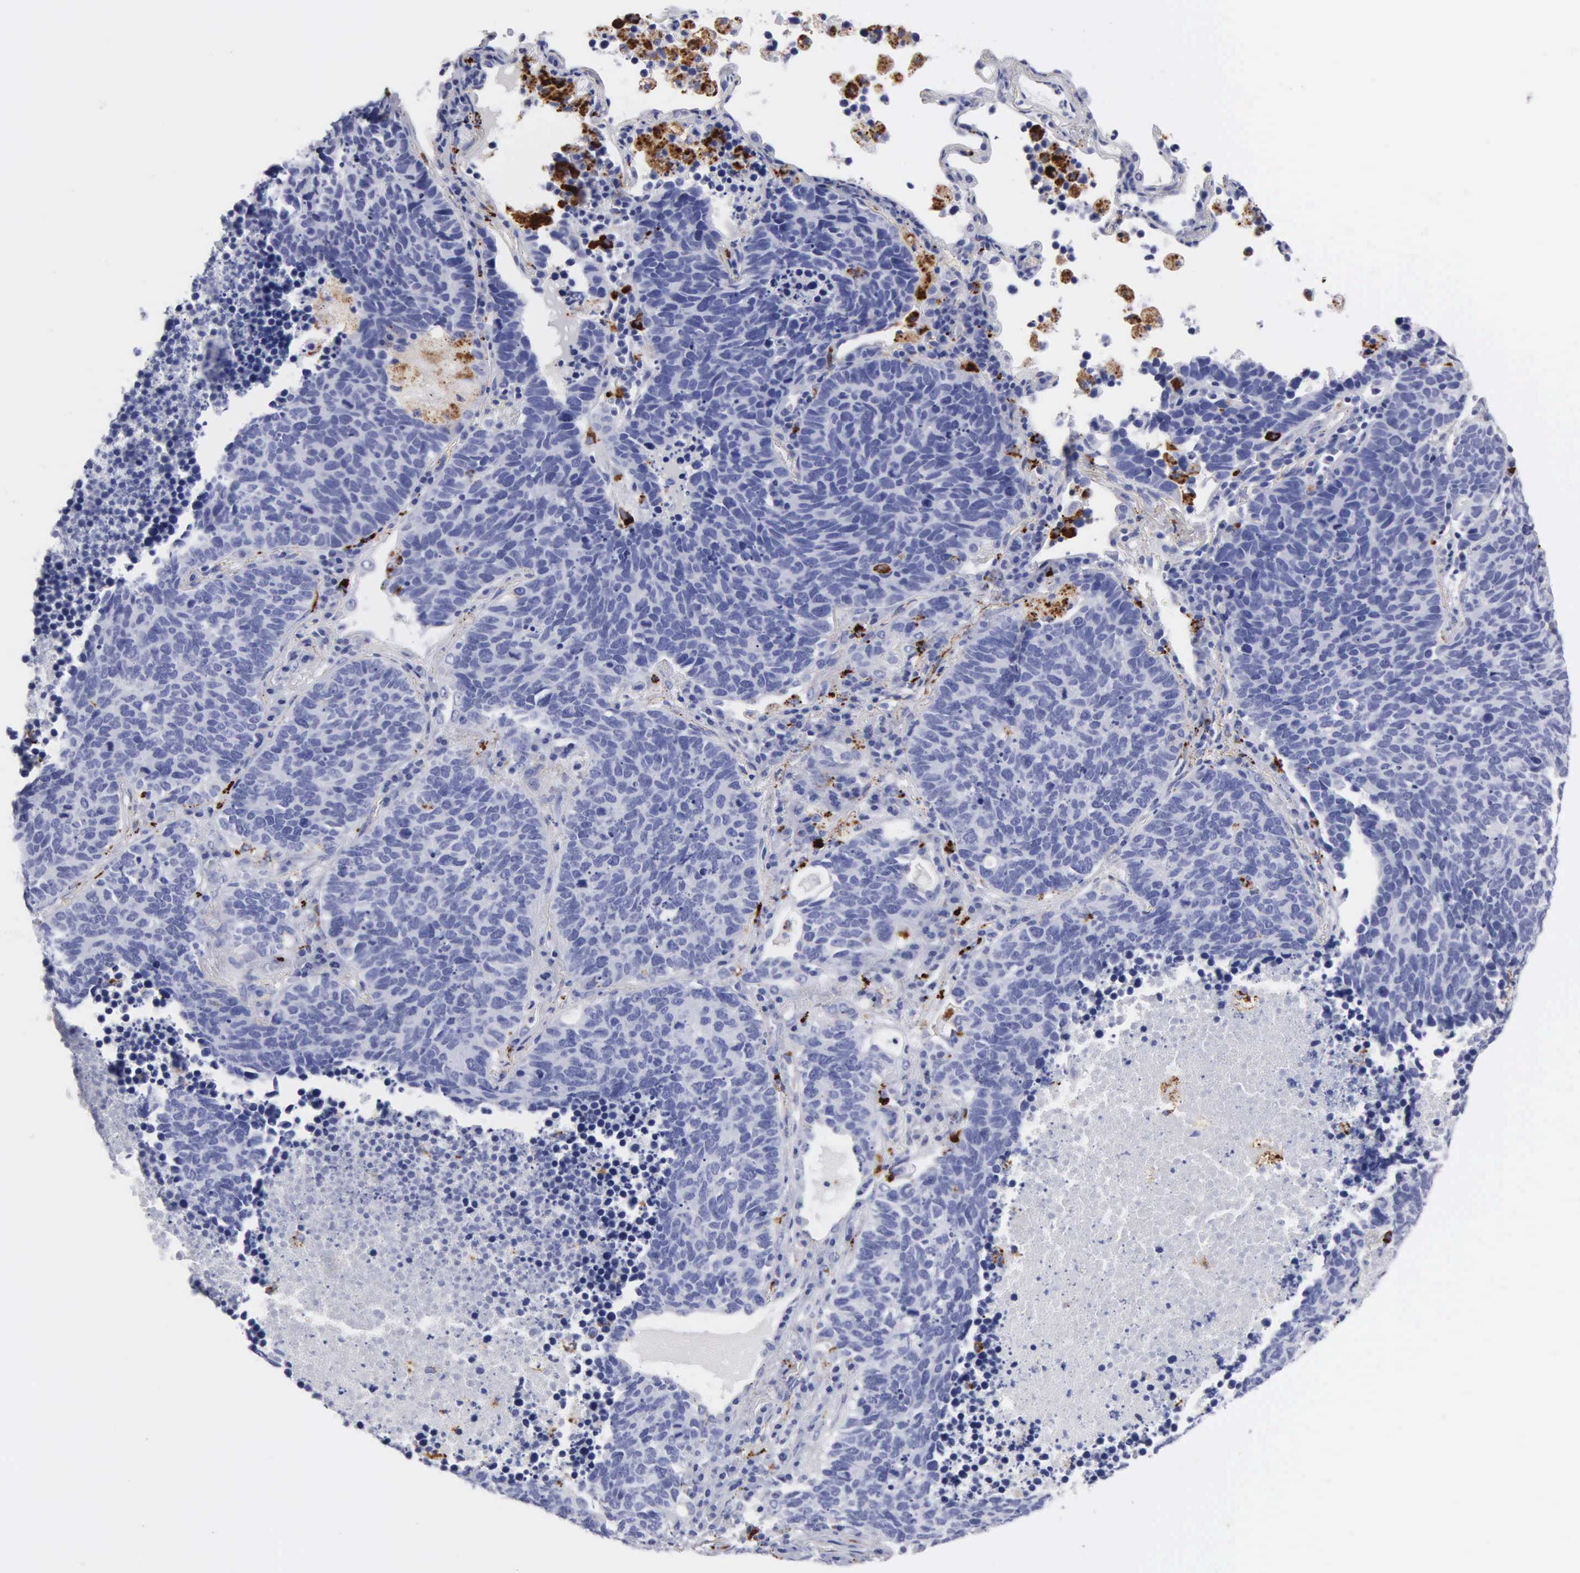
{"staining": {"intensity": "negative", "quantity": "none", "location": "none"}, "tissue": "lung cancer", "cell_type": "Tumor cells", "image_type": "cancer", "snomed": [{"axis": "morphology", "description": "Neoplasm, malignant, NOS"}, {"axis": "topography", "description": "Lung"}], "caption": "IHC photomicrograph of neoplastic tissue: lung cancer (malignant neoplasm) stained with DAB displays no significant protein staining in tumor cells.", "gene": "CTSL", "patient": {"sex": "female", "age": 75}}